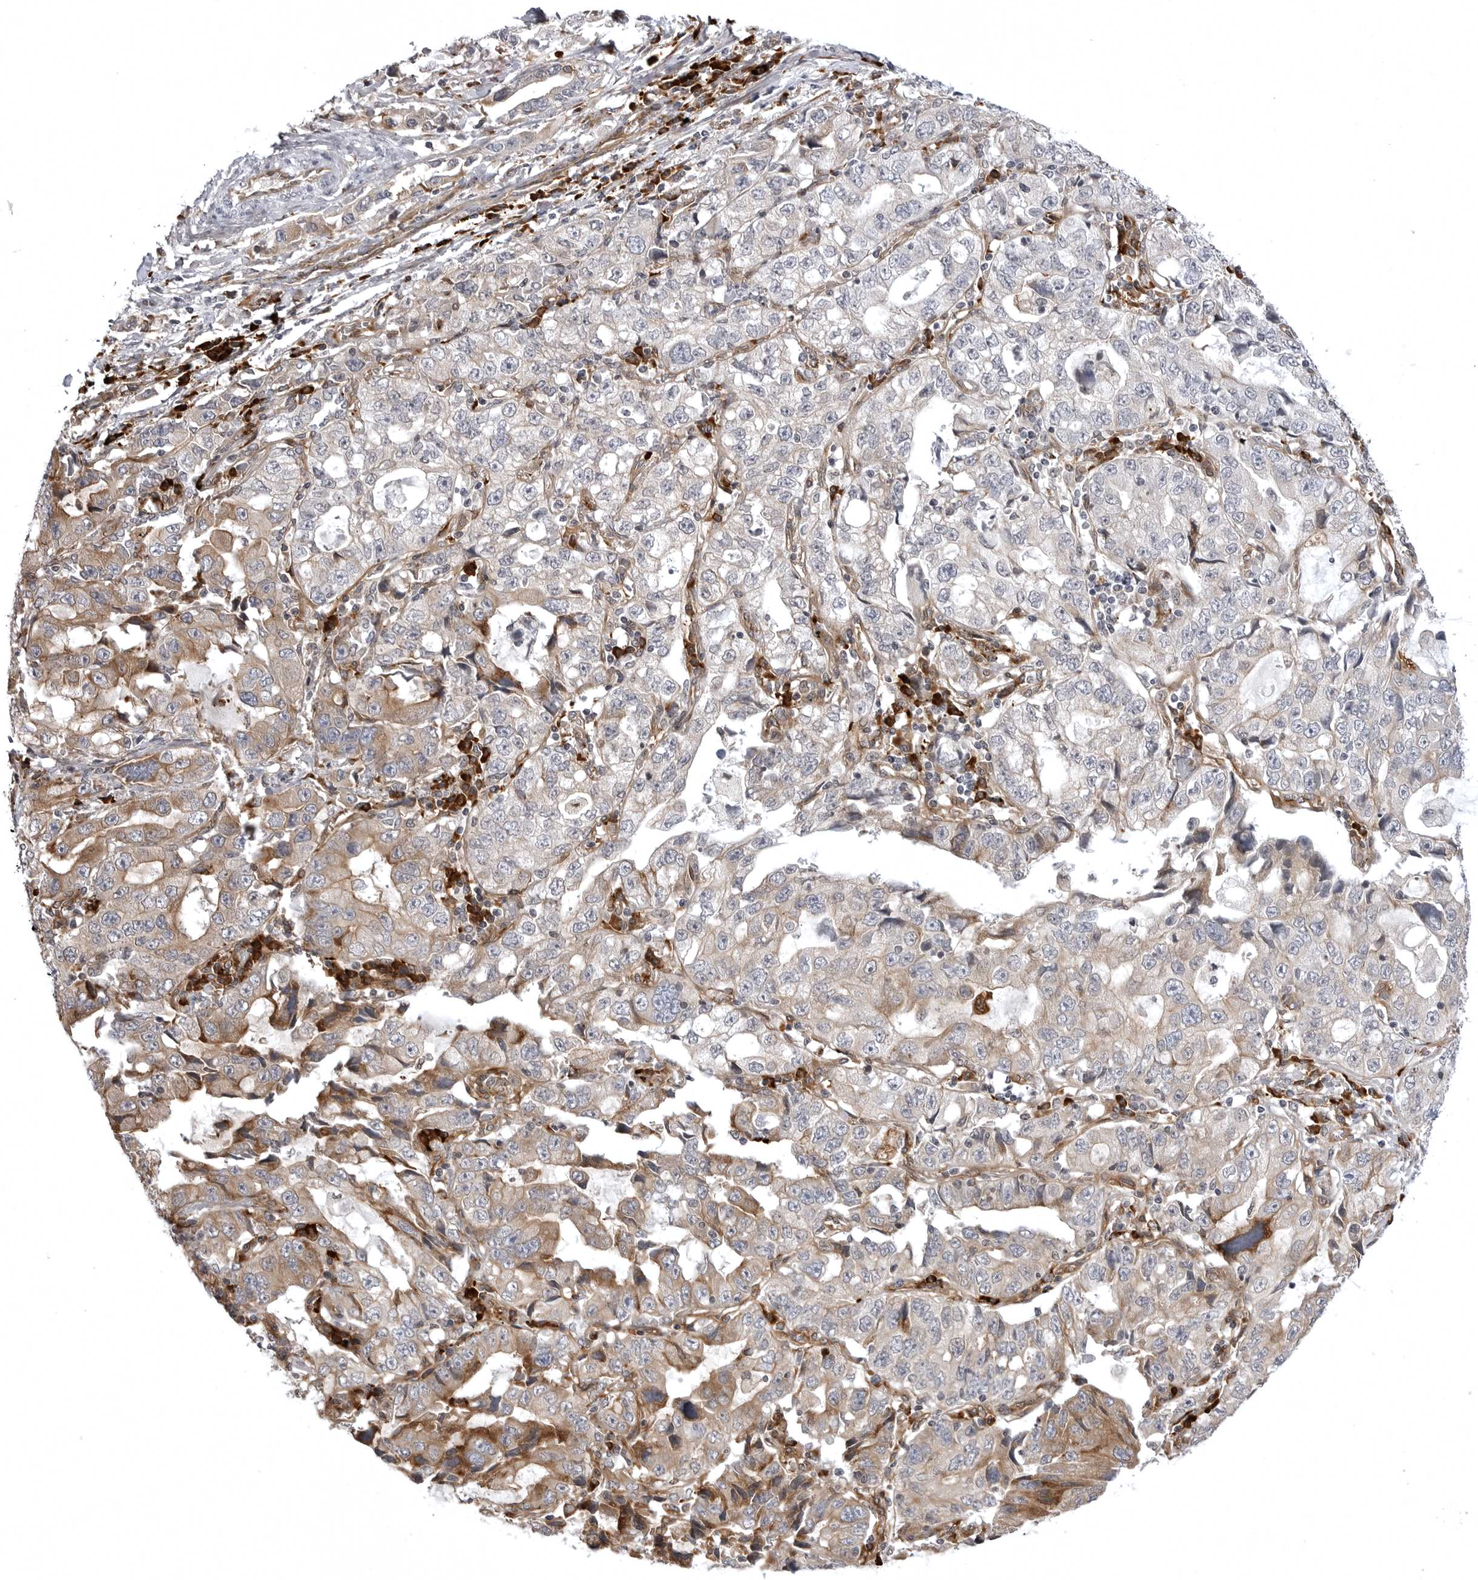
{"staining": {"intensity": "moderate", "quantity": "<25%", "location": "cytoplasmic/membranous"}, "tissue": "lung cancer", "cell_type": "Tumor cells", "image_type": "cancer", "snomed": [{"axis": "morphology", "description": "Adenocarcinoma, NOS"}, {"axis": "topography", "description": "Lung"}], "caption": "Immunohistochemistry staining of adenocarcinoma (lung), which shows low levels of moderate cytoplasmic/membranous staining in approximately <25% of tumor cells indicating moderate cytoplasmic/membranous protein positivity. The staining was performed using DAB (3,3'-diaminobenzidine) (brown) for protein detection and nuclei were counterstained in hematoxylin (blue).", "gene": "ARL5A", "patient": {"sex": "female", "age": 51}}